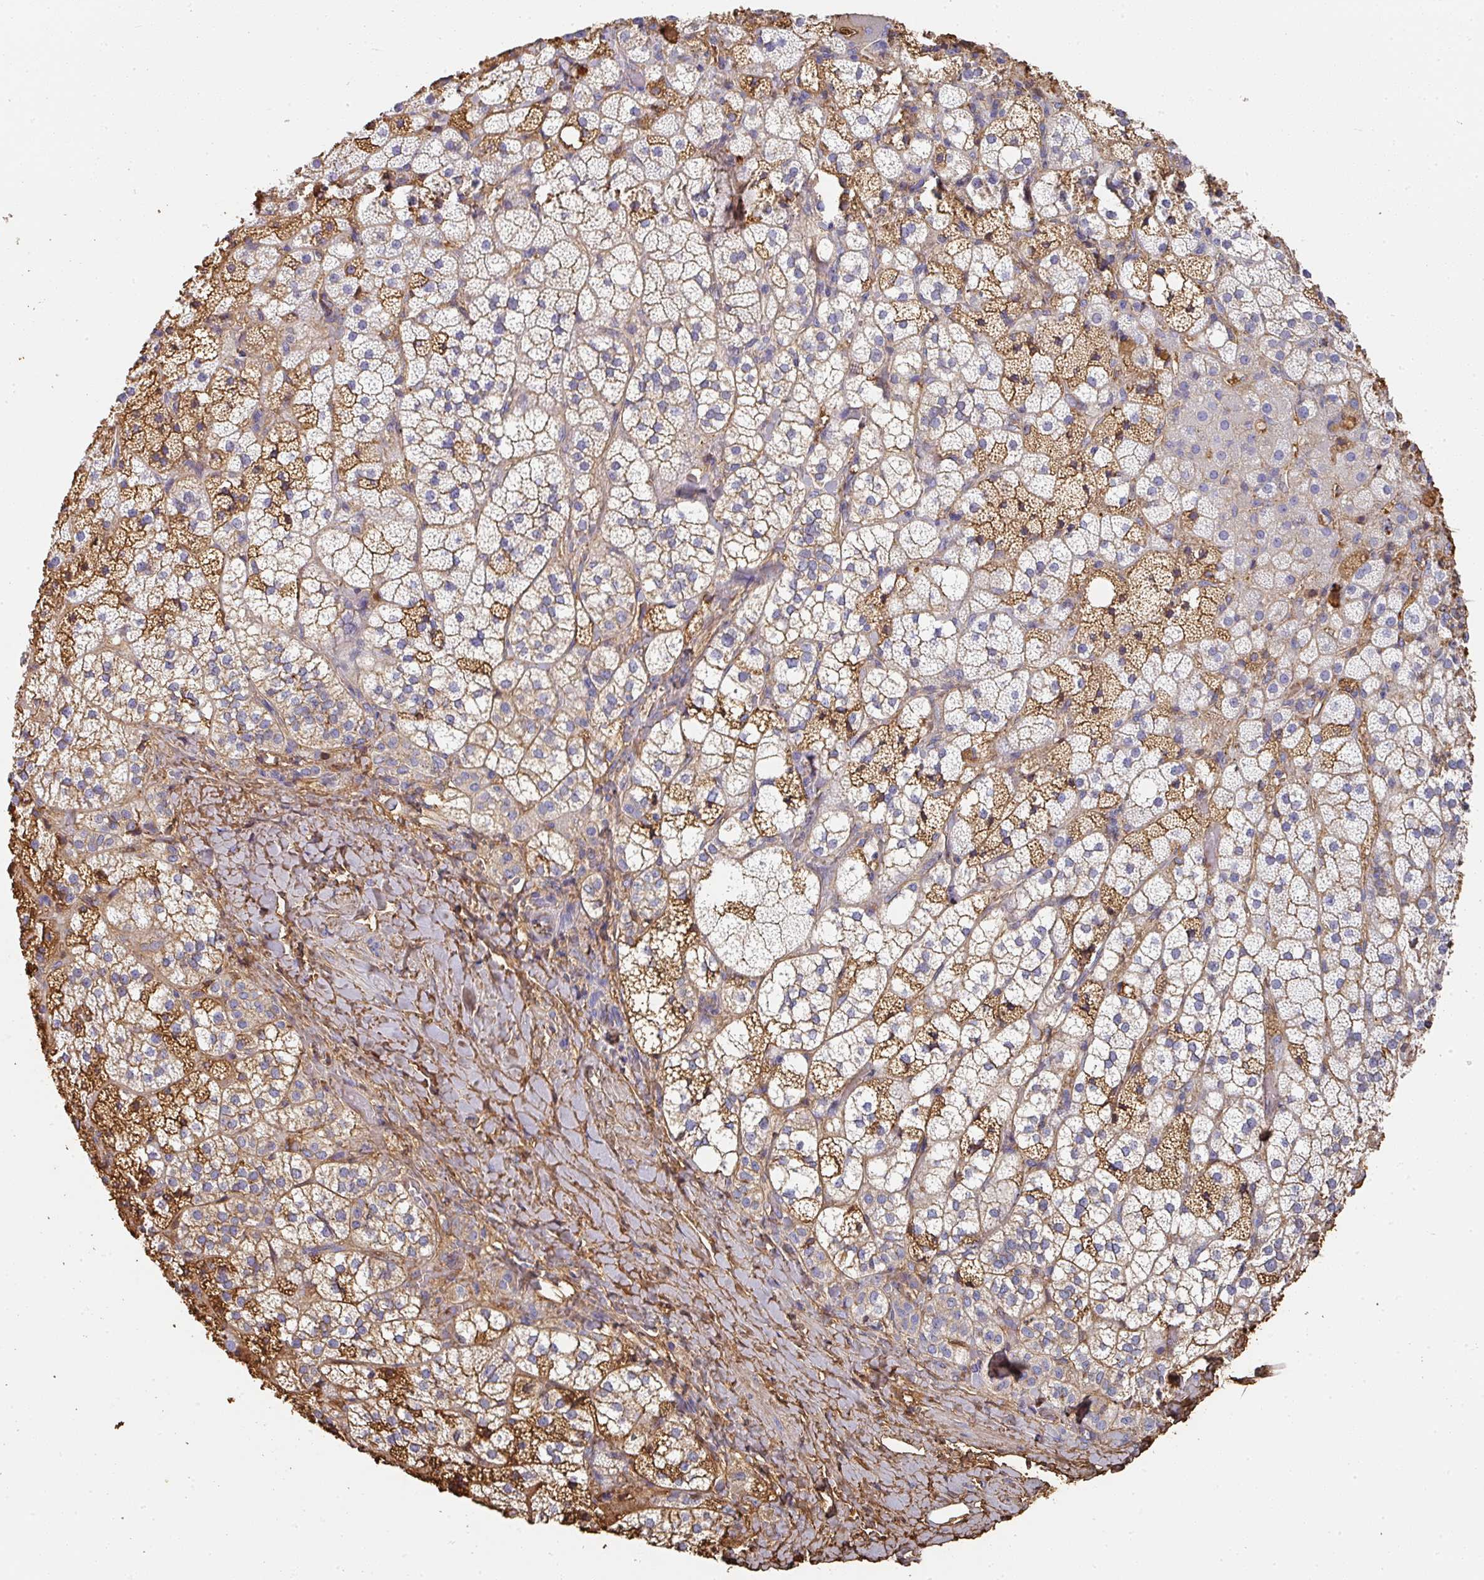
{"staining": {"intensity": "moderate", "quantity": "25%-75%", "location": "cytoplasmic/membranous"}, "tissue": "adrenal gland", "cell_type": "Glandular cells", "image_type": "normal", "snomed": [{"axis": "morphology", "description": "Normal tissue, NOS"}, {"axis": "topography", "description": "Adrenal gland"}], "caption": "Unremarkable adrenal gland was stained to show a protein in brown. There is medium levels of moderate cytoplasmic/membranous positivity in approximately 25%-75% of glandular cells.", "gene": "ALB", "patient": {"sex": "male", "age": 53}}